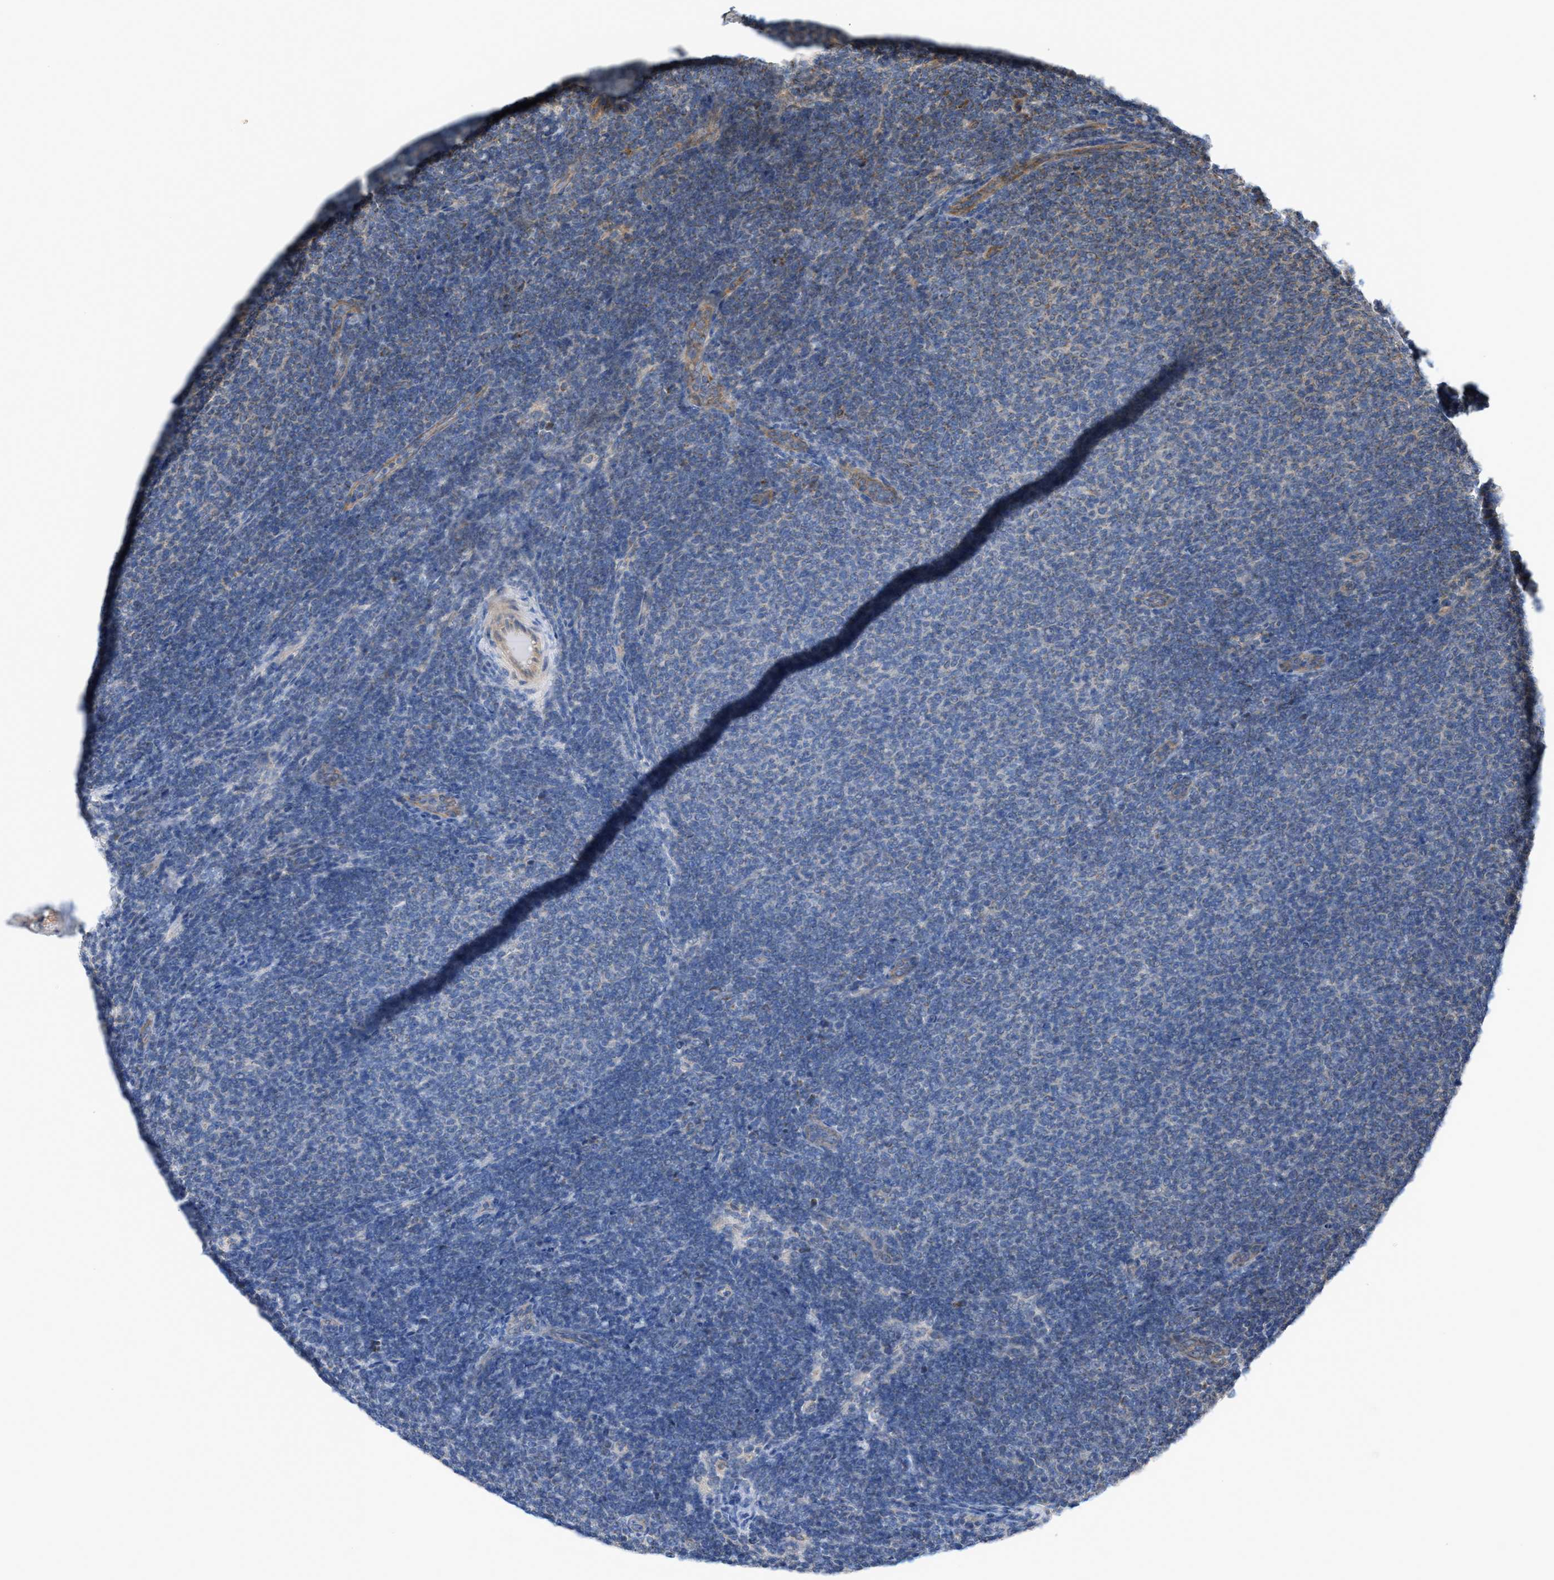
{"staining": {"intensity": "negative", "quantity": "none", "location": "none"}, "tissue": "lymphoma", "cell_type": "Tumor cells", "image_type": "cancer", "snomed": [{"axis": "morphology", "description": "Malignant lymphoma, non-Hodgkin's type, Low grade"}, {"axis": "topography", "description": "Lymph node"}], "caption": "This is a image of immunohistochemistry (IHC) staining of low-grade malignant lymphoma, non-Hodgkin's type, which shows no positivity in tumor cells. (Brightfield microscopy of DAB (3,3'-diaminobenzidine) immunohistochemistry (IHC) at high magnification).", "gene": "OXSM", "patient": {"sex": "male", "age": 66}}